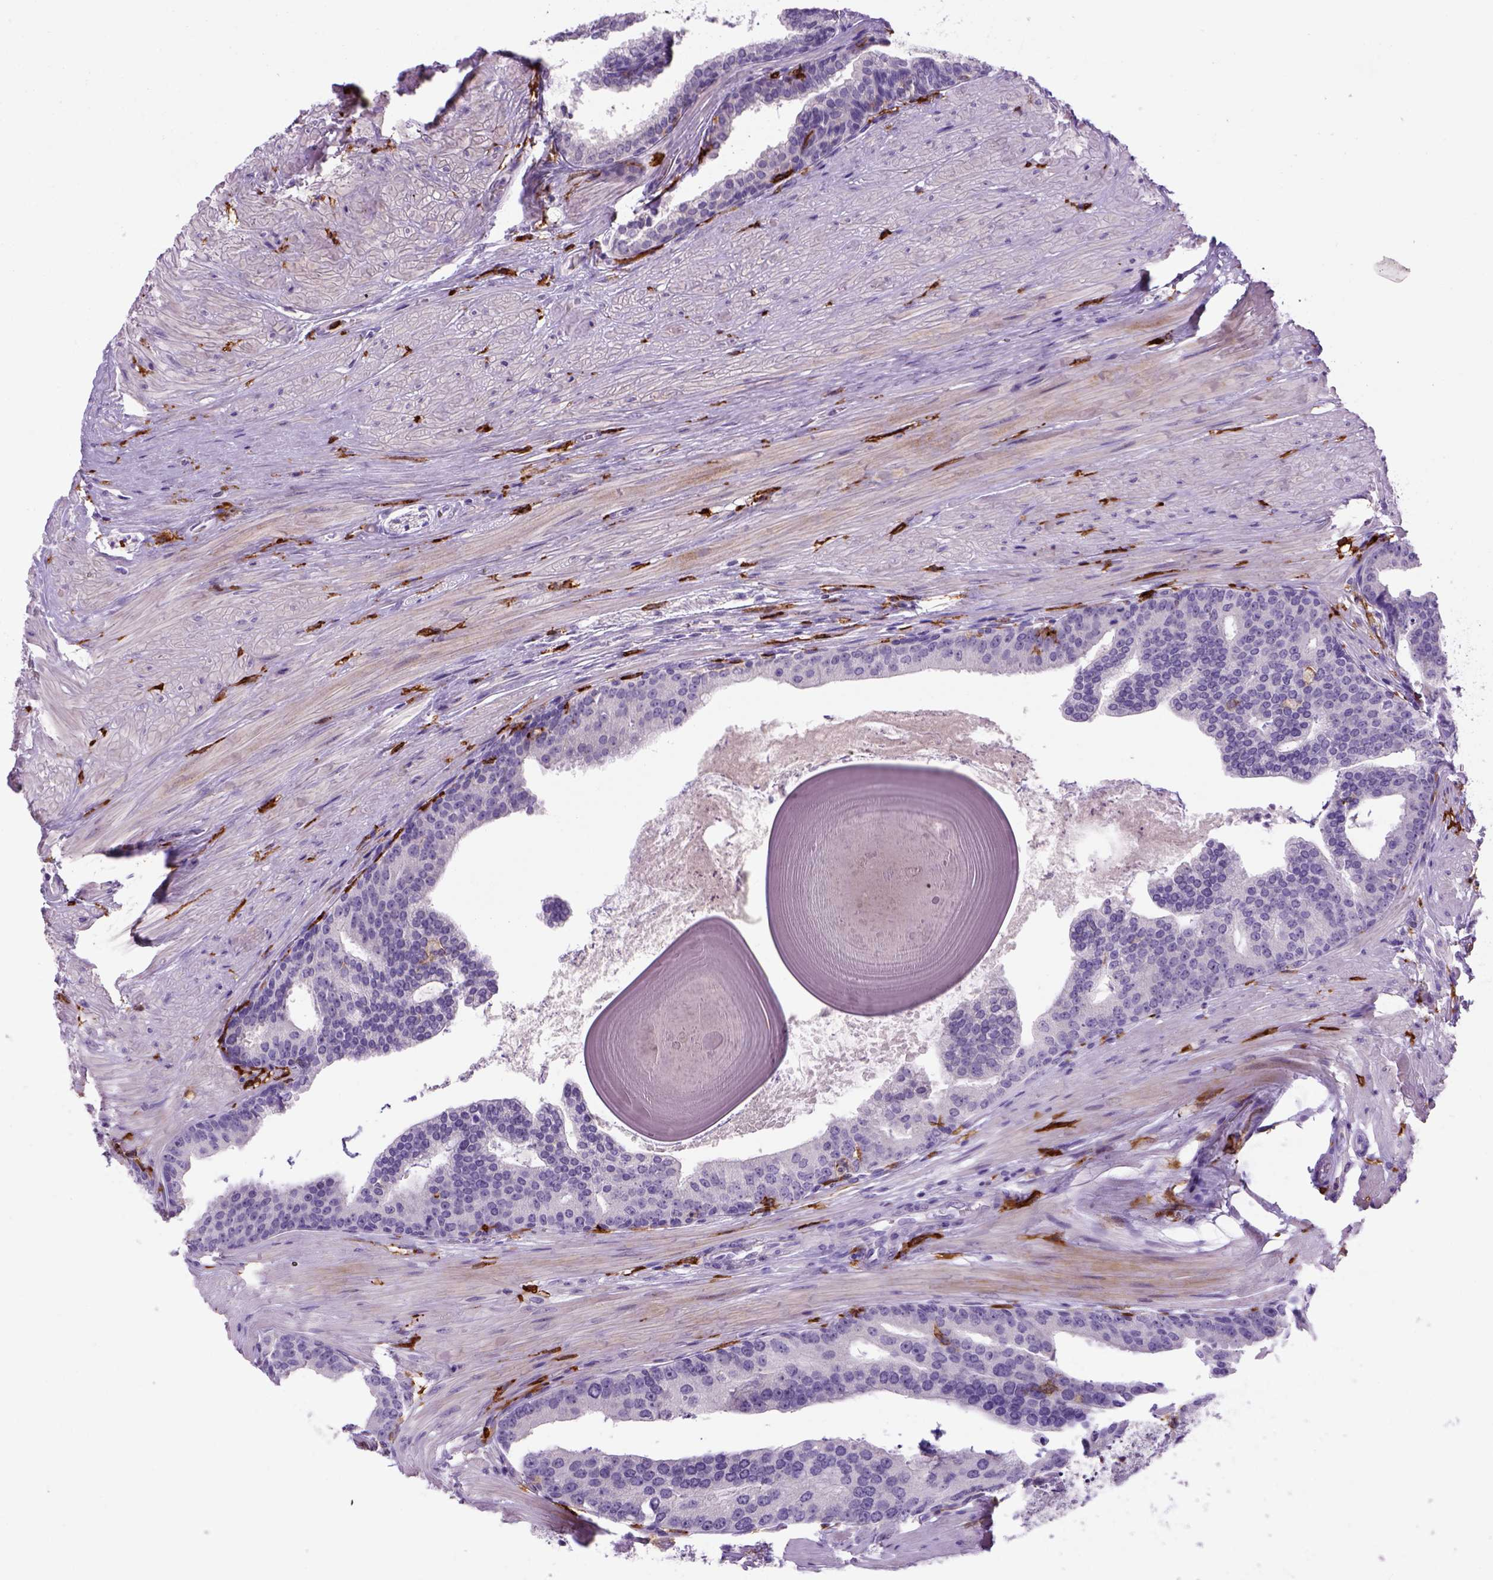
{"staining": {"intensity": "negative", "quantity": "none", "location": "none"}, "tissue": "prostate cancer", "cell_type": "Tumor cells", "image_type": "cancer", "snomed": [{"axis": "morphology", "description": "Adenocarcinoma, NOS"}, {"axis": "topography", "description": "Prostate and seminal vesicle, NOS"}, {"axis": "topography", "description": "Prostate"}], "caption": "This is a photomicrograph of immunohistochemistry staining of adenocarcinoma (prostate), which shows no positivity in tumor cells.", "gene": "CD14", "patient": {"sex": "male", "age": 44}}